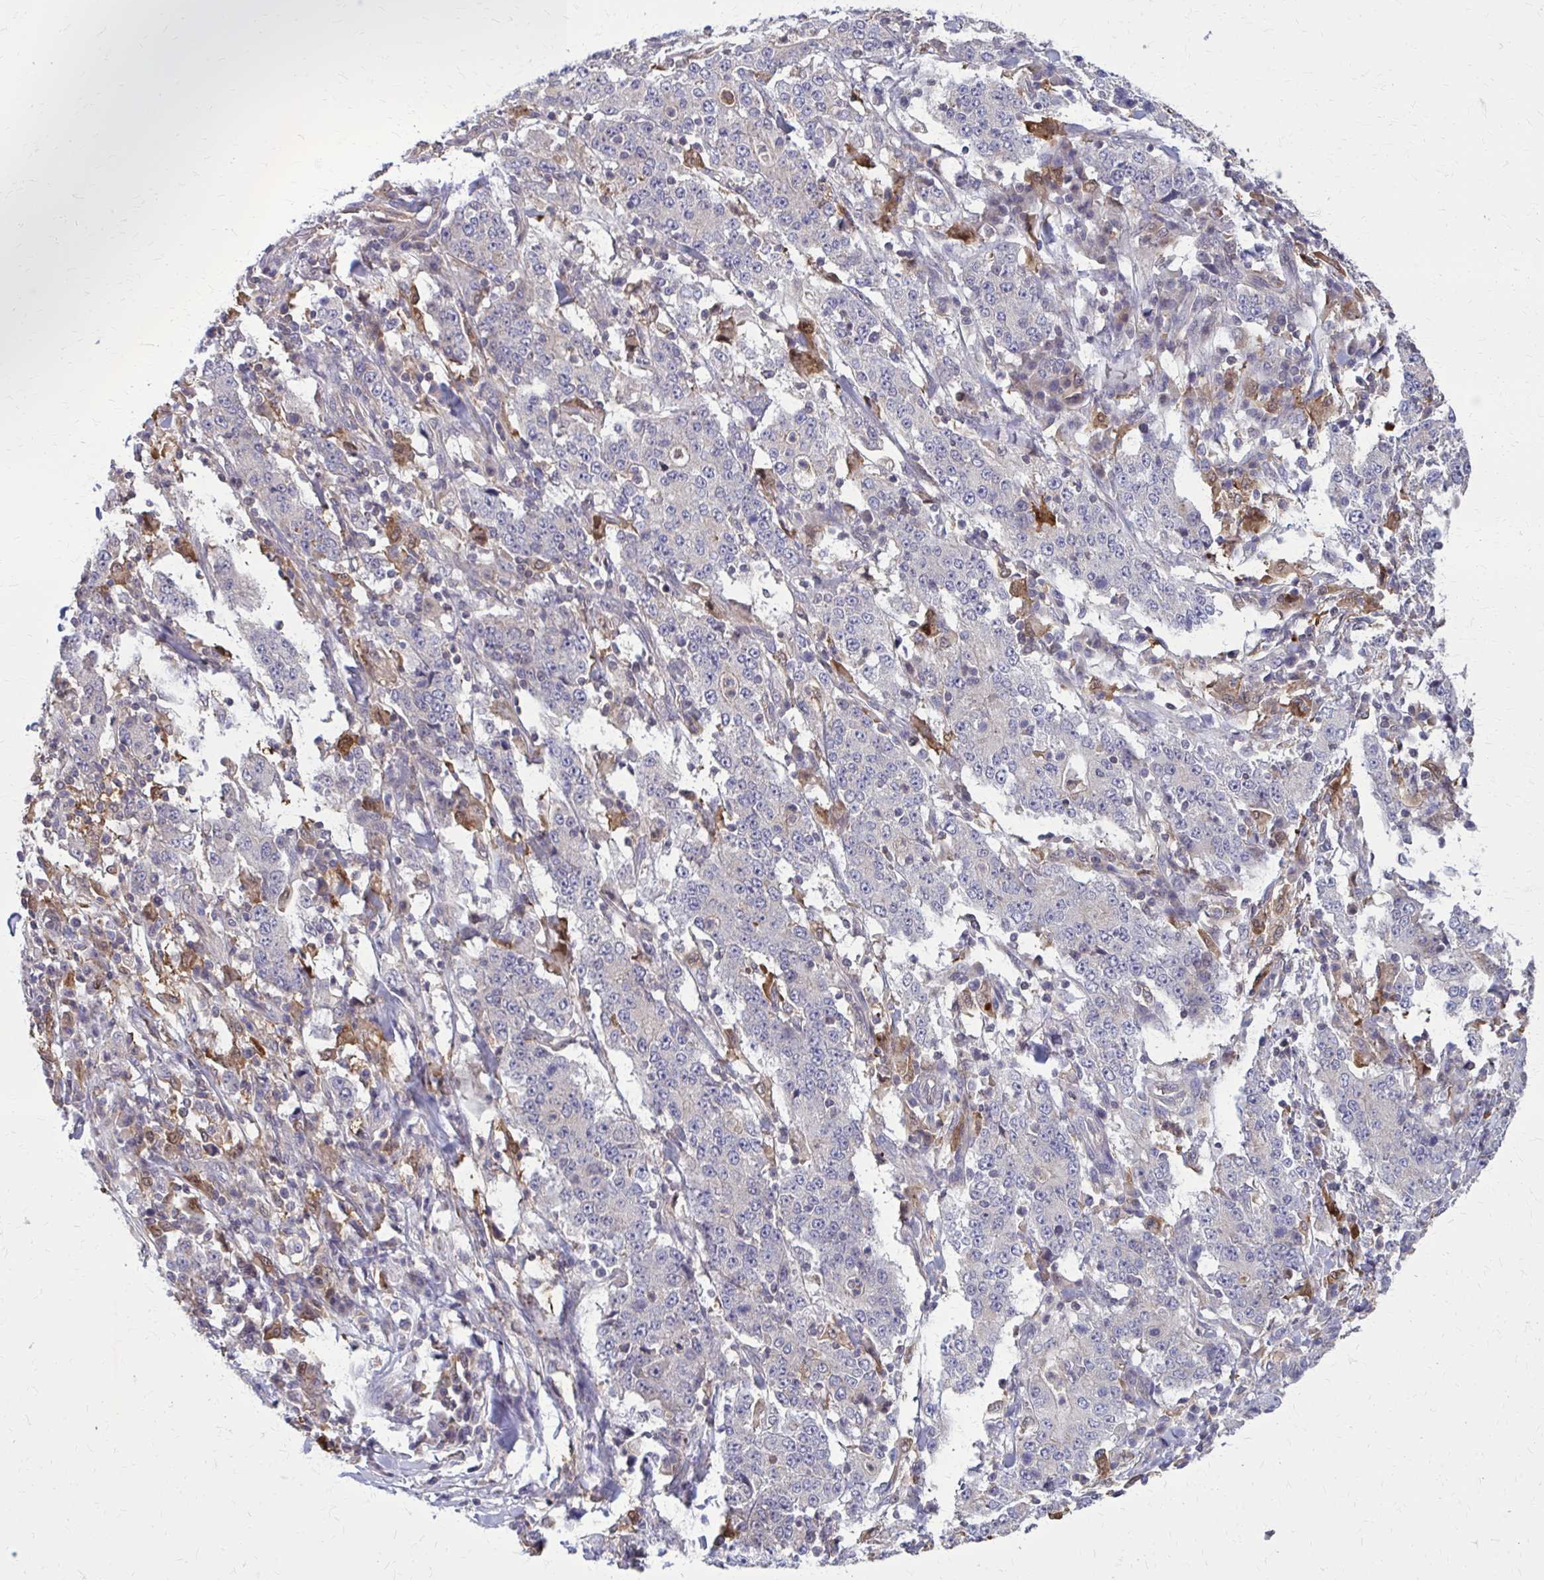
{"staining": {"intensity": "negative", "quantity": "none", "location": "none"}, "tissue": "stomach cancer", "cell_type": "Tumor cells", "image_type": "cancer", "snomed": [{"axis": "morphology", "description": "Normal tissue, NOS"}, {"axis": "morphology", "description": "Adenocarcinoma, NOS"}, {"axis": "topography", "description": "Stomach, upper"}, {"axis": "topography", "description": "Stomach"}], "caption": "Tumor cells show no significant protein staining in stomach cancer (adenocarcinoma). (DAB (3,3'-diaminobenzidine) immunohistochemistry with hematoxylin counter stain).", "gene": "DBI", "patient": {"sex": "male", "age": 59}}